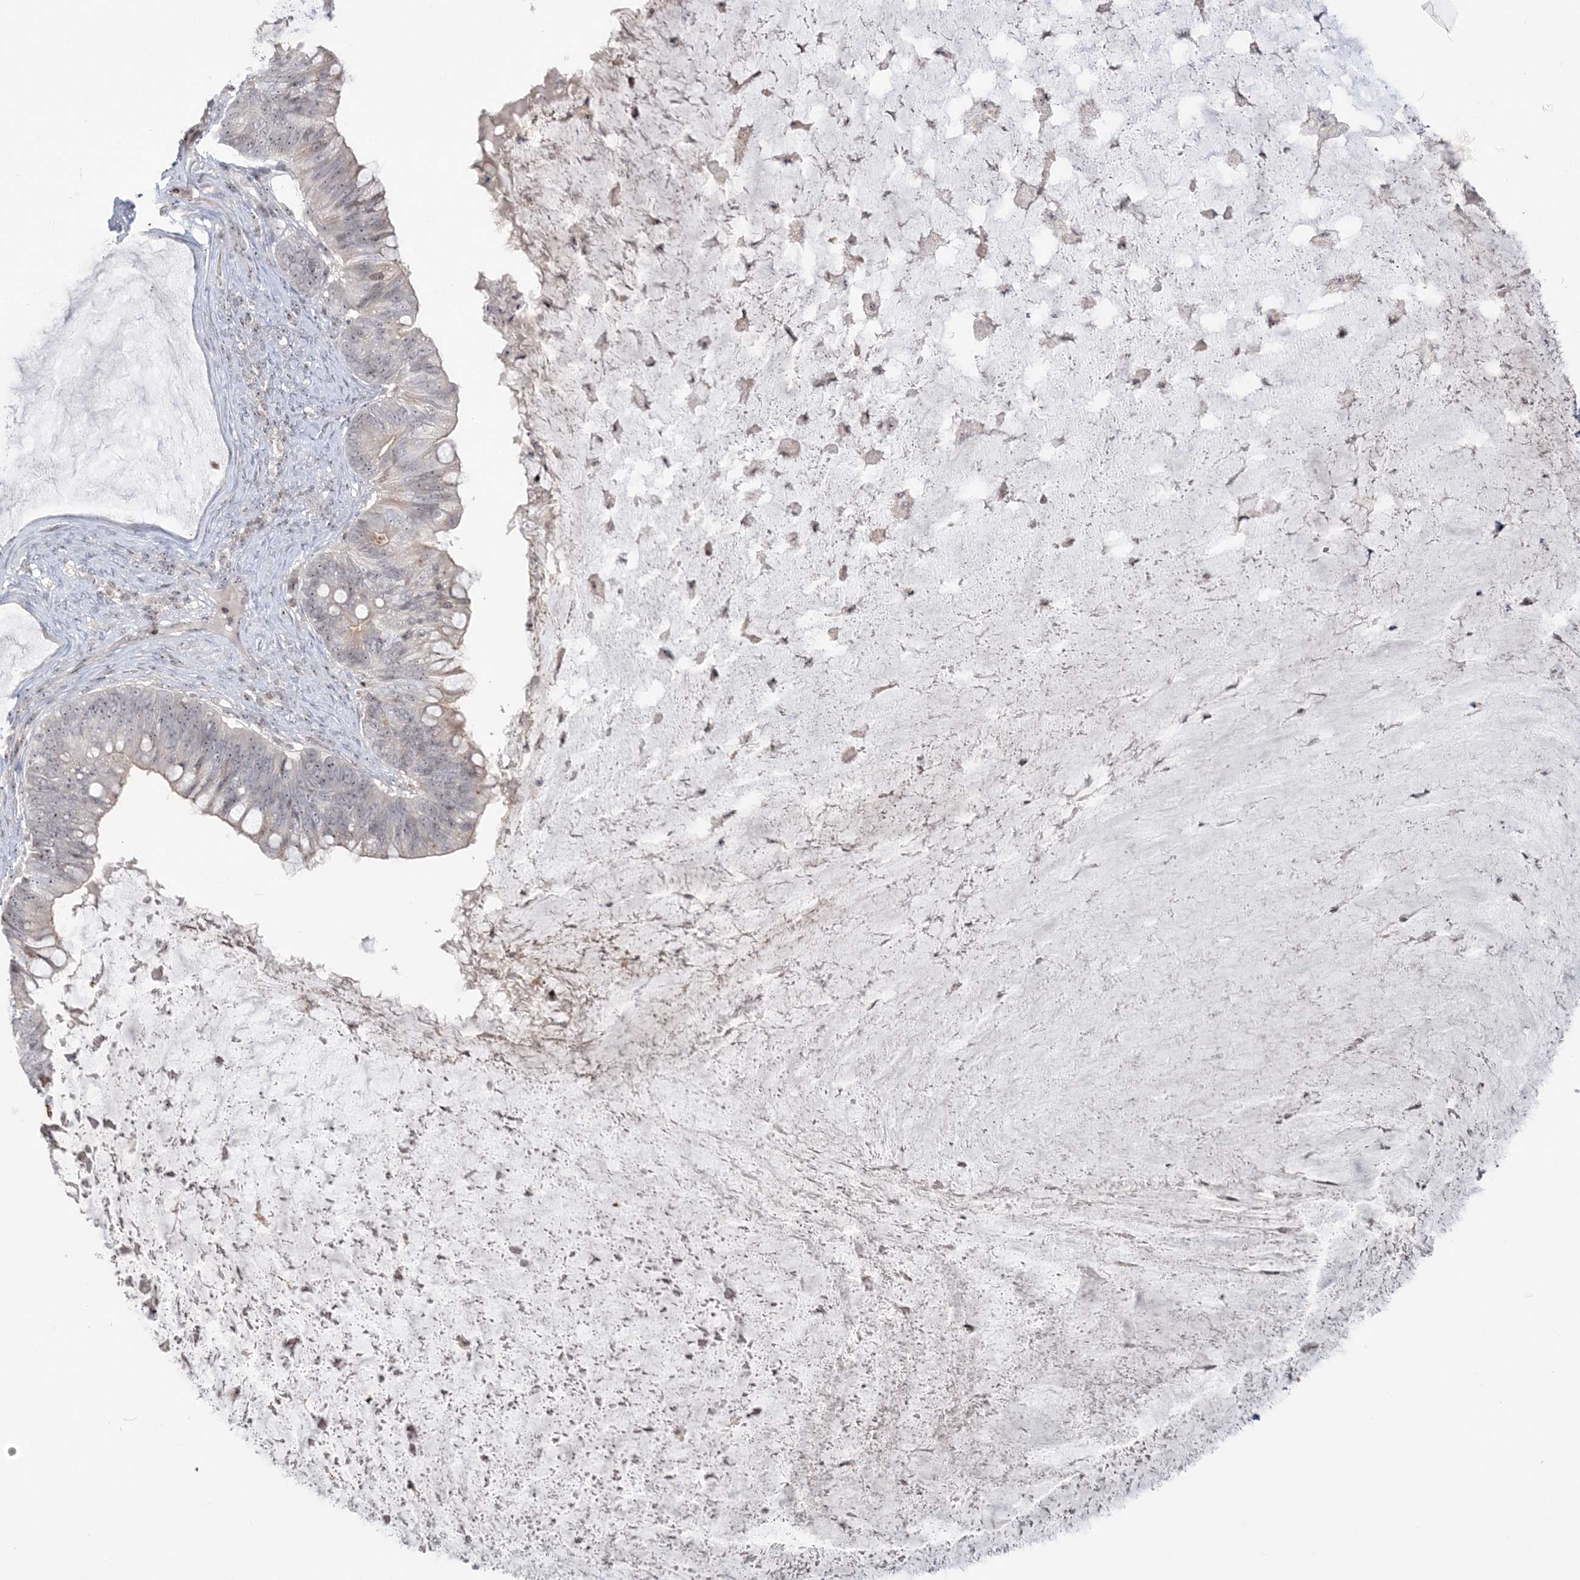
{"staining": {"intensity": "weak", "quantity": "<25%", "location": "cytoplasmic/membranous"}, "tissue": "ovarian cancer", "cell_type": "Tumor cells", "image_type": "cancer", "snomed": [{"axis": "morphology", "description": "Cystadenocarcinoma, mucinous, NOS"}, {"axis": "topography", "description": "Ovary"}], "caption": "An IHC image of ovarian mucinous cystadenocarcinoma is shown. There is no staining in tumor cells of ovarian mucinous cystadenocarcinoma.", "gene": "SH3BP4", "patient": {"sex": "female", "age": 61}}